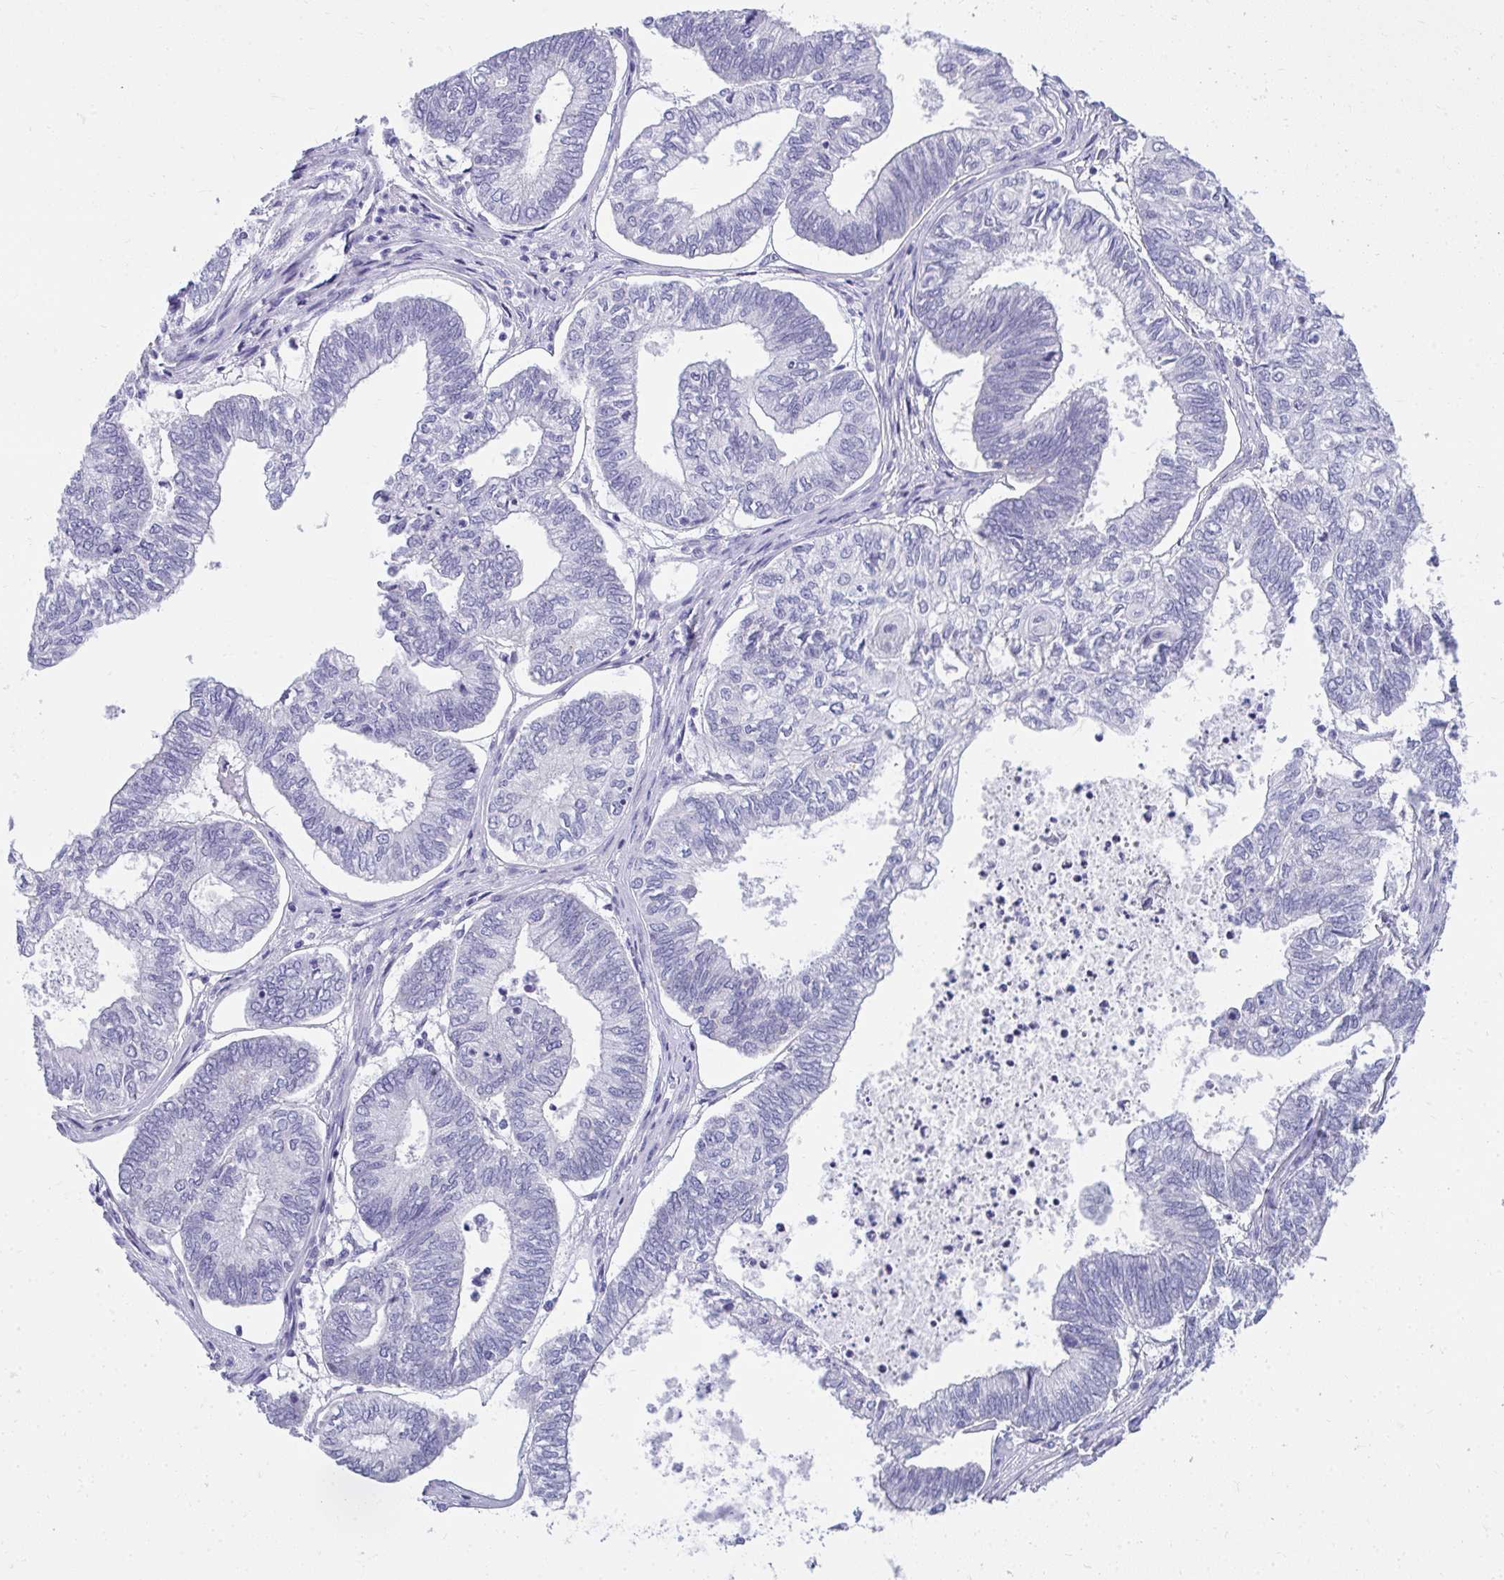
{"staining": {"intensity": "negative", "quantity": "none", "location": "none"}, "tissue": "ovarian cancer", "cell_type": "Tumor cells", "image_type": "cancer", "snomed": [{"axis": "morphology", "description": "Carcinoma, endometroid"}, {"axis": "topography", "description": "Ovary"}], "caption": "Image shows no significant protein positivity in tumor cells of endometroid carcinoma (ovarian).", "gene": "TSBP1", "patient": {"sex": "female", "age": 64}}